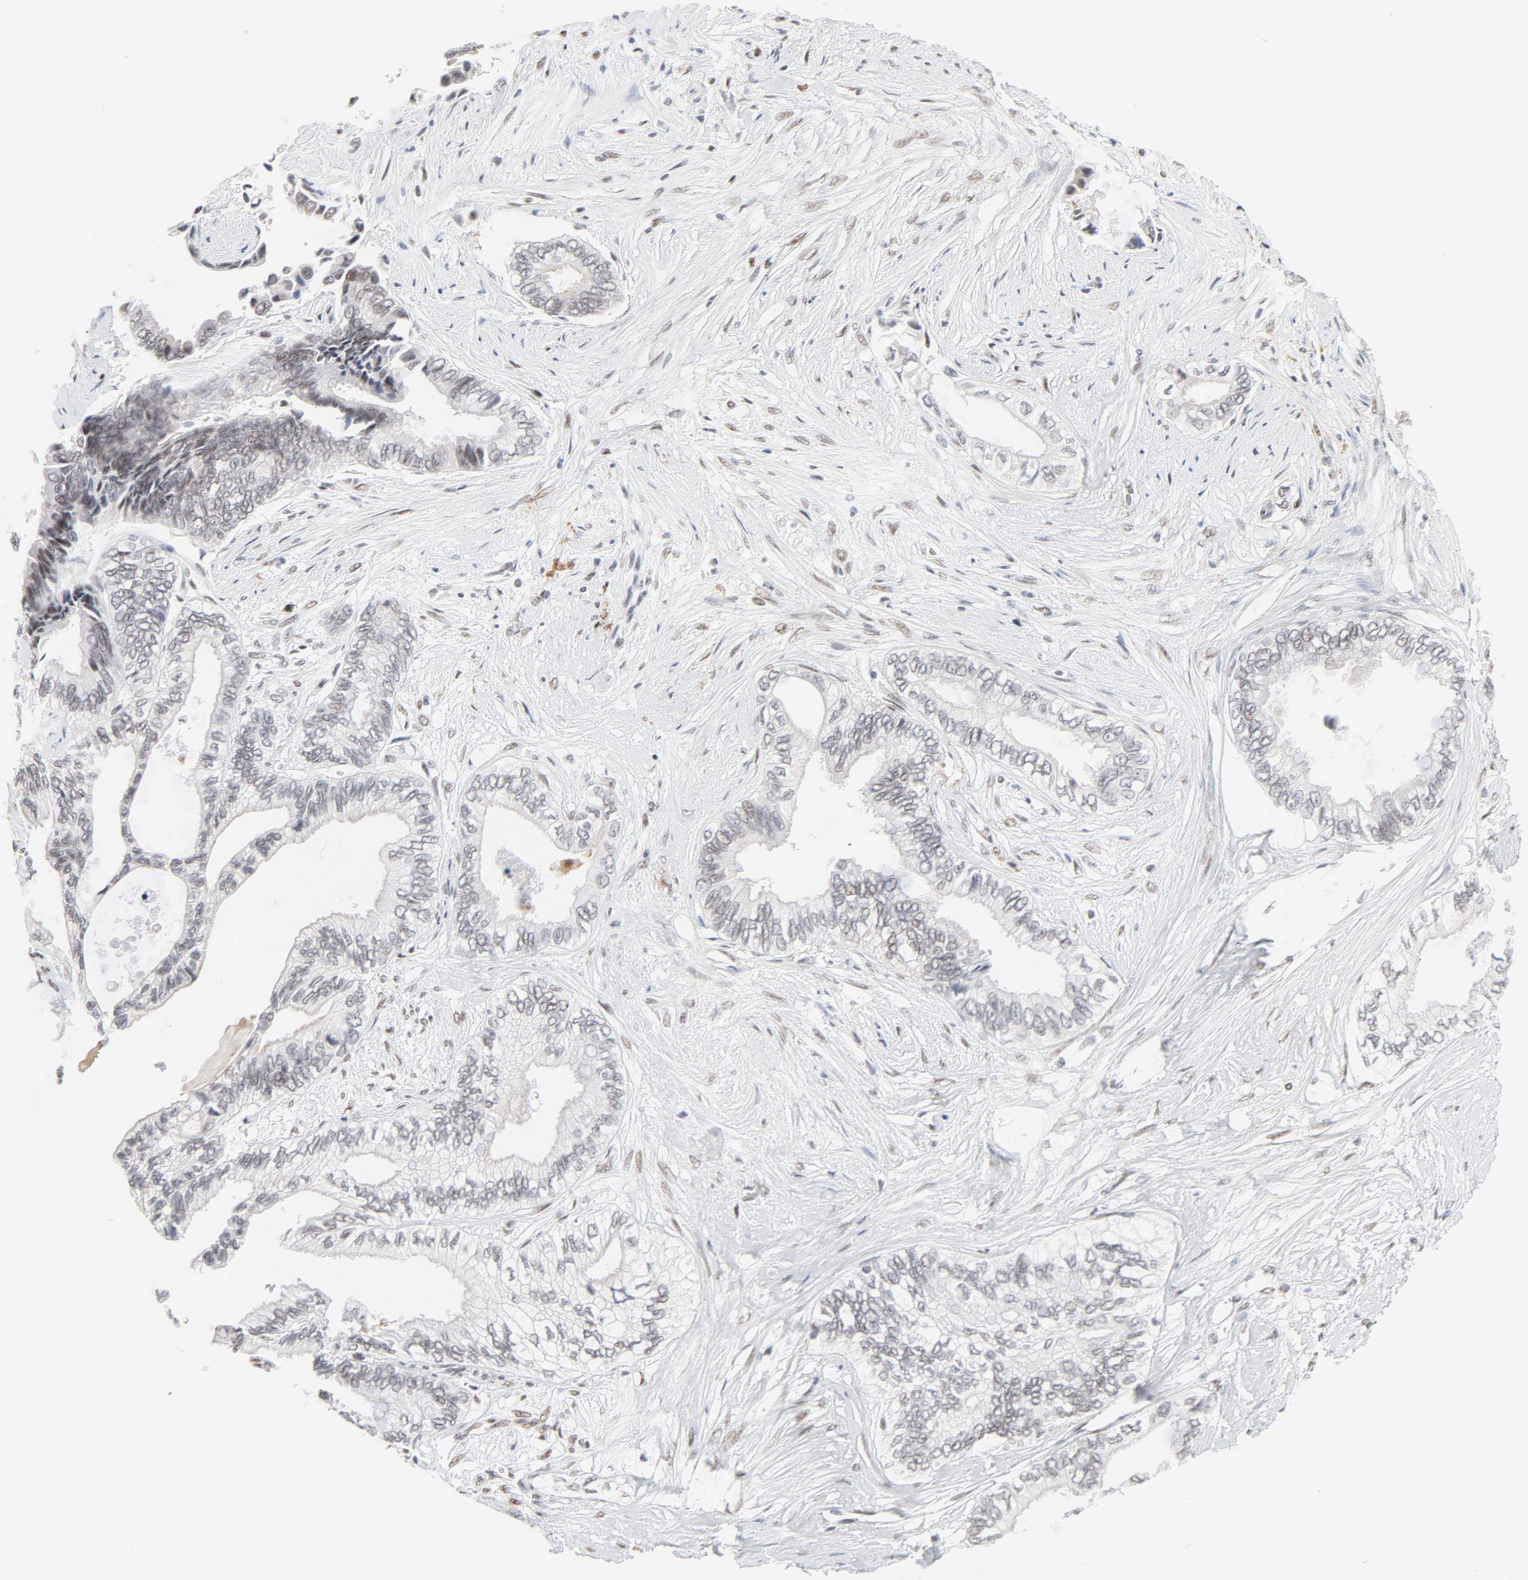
{"staining": {"intensity": "weak", "quantity": "<25%", "location": "nuclear"}, "tissue": "pancreatic cancer", "cell_type": "Tumor cells", "image_type": "cancer", "snomed": [{"axis": "morphology", "description": "Adenocarcinoma, NOS"}, {"axis": "topography", "description": "Pancreas"}], "caption": "This is an IHC photomicrograph of pancreatic cancer (adenocarcinoma). There is no expression in tumor cells.", "gene": "PBX1", "patient": {"sex": "female", "age": 66}}